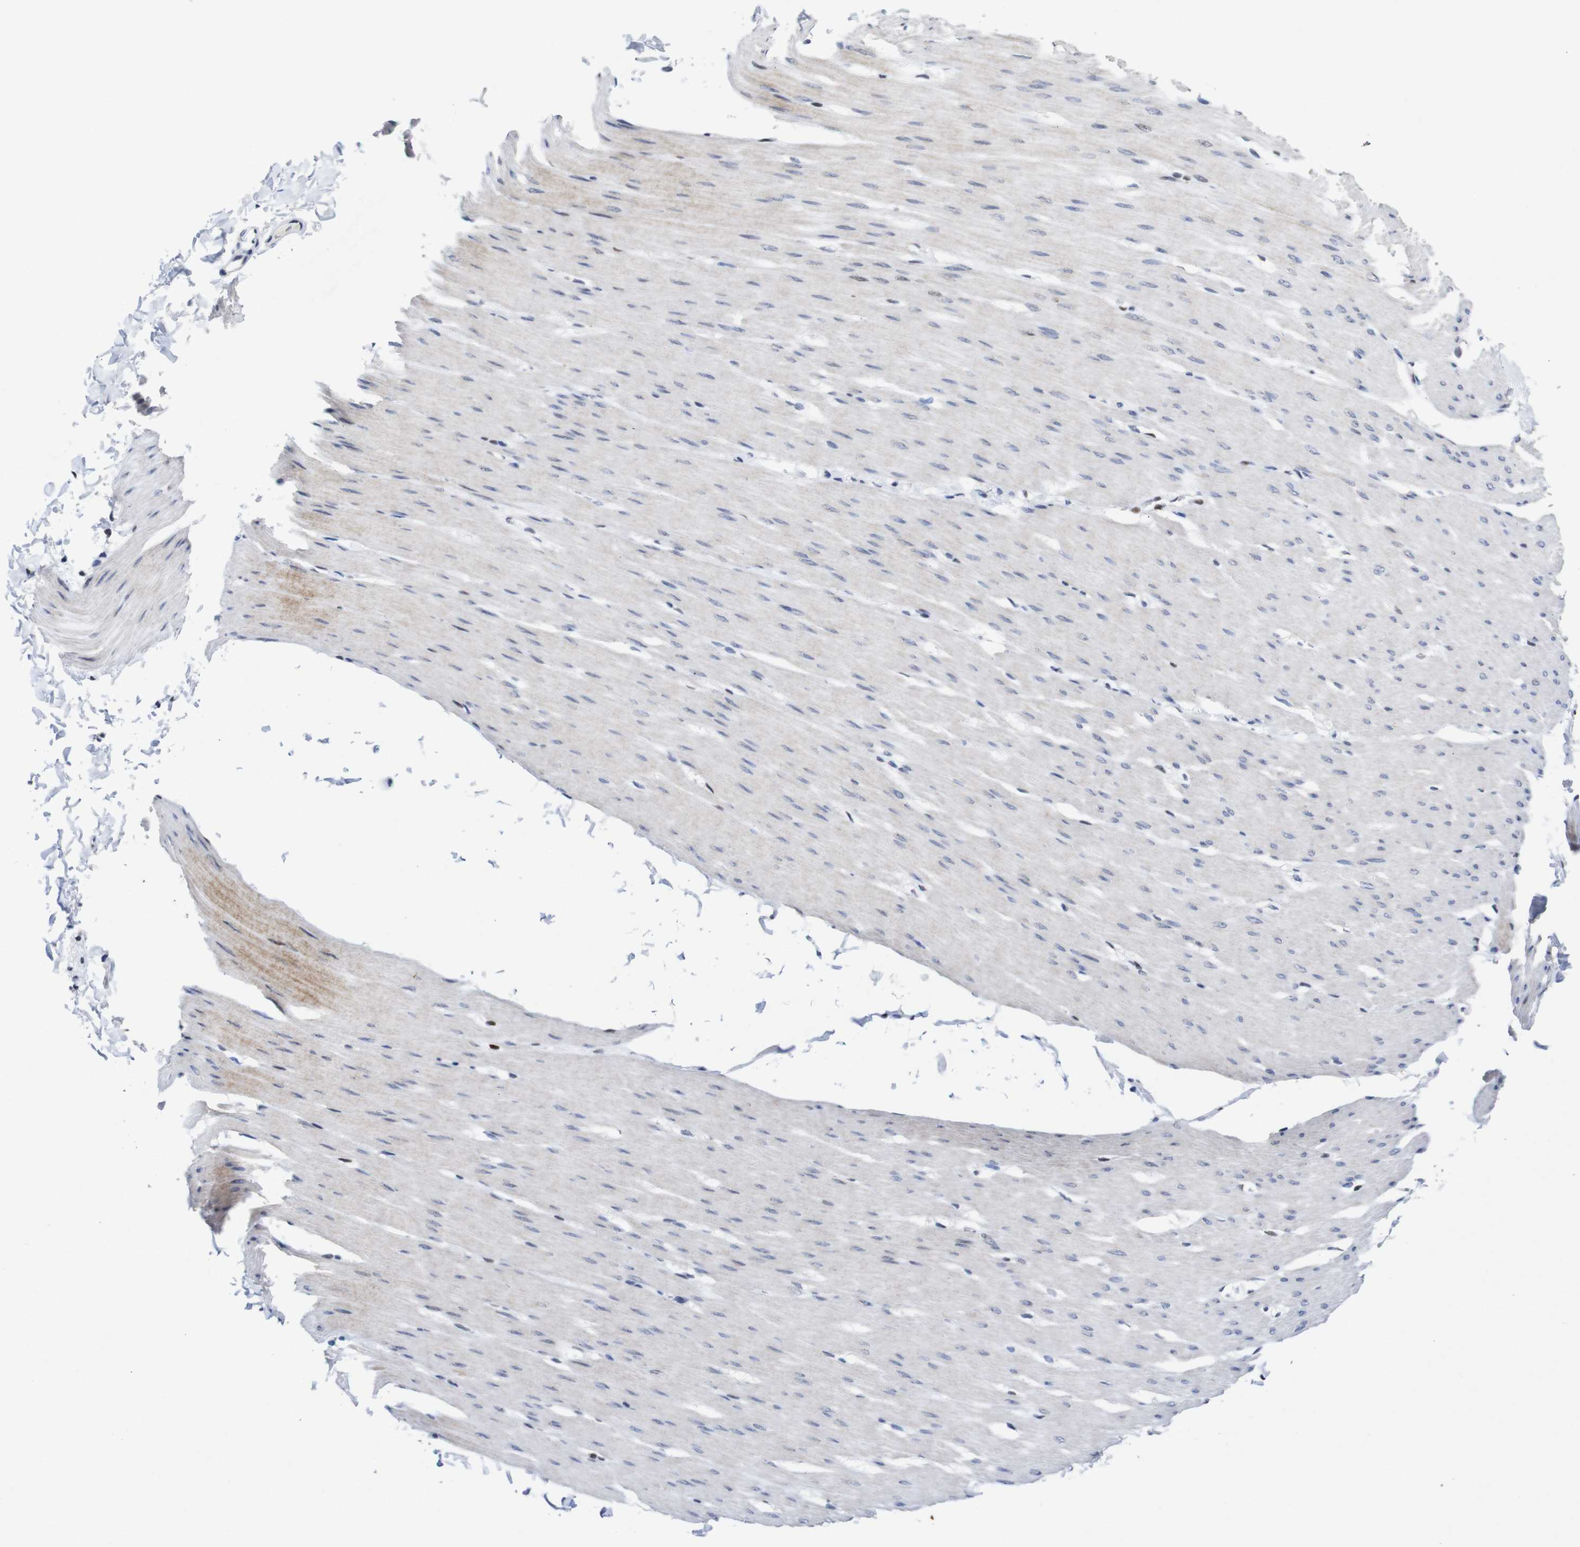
{"staining": {"intensity": "moderate", "quantity": "25%-75%", "location": "nuclear"}, "tissue": "smooth muscle", "cell_type": "Smooth muscle cells", "image_type": "normal", "snomed": [{"axis": "morphology", "description": "Normal tissue, NOS"}, {"axis": "topography", "description": "Smooth muscle"}, {"axis": "topography", "description": "Colon"}], "caption": "Immunohistochemical staining of benign human smooth muscle reveals moderate nuclear protein staining in approximately 25%-75% of smooth muscle cells.", "gene": "FOSL2", "patient": {"sex": "male", "age": 67}}